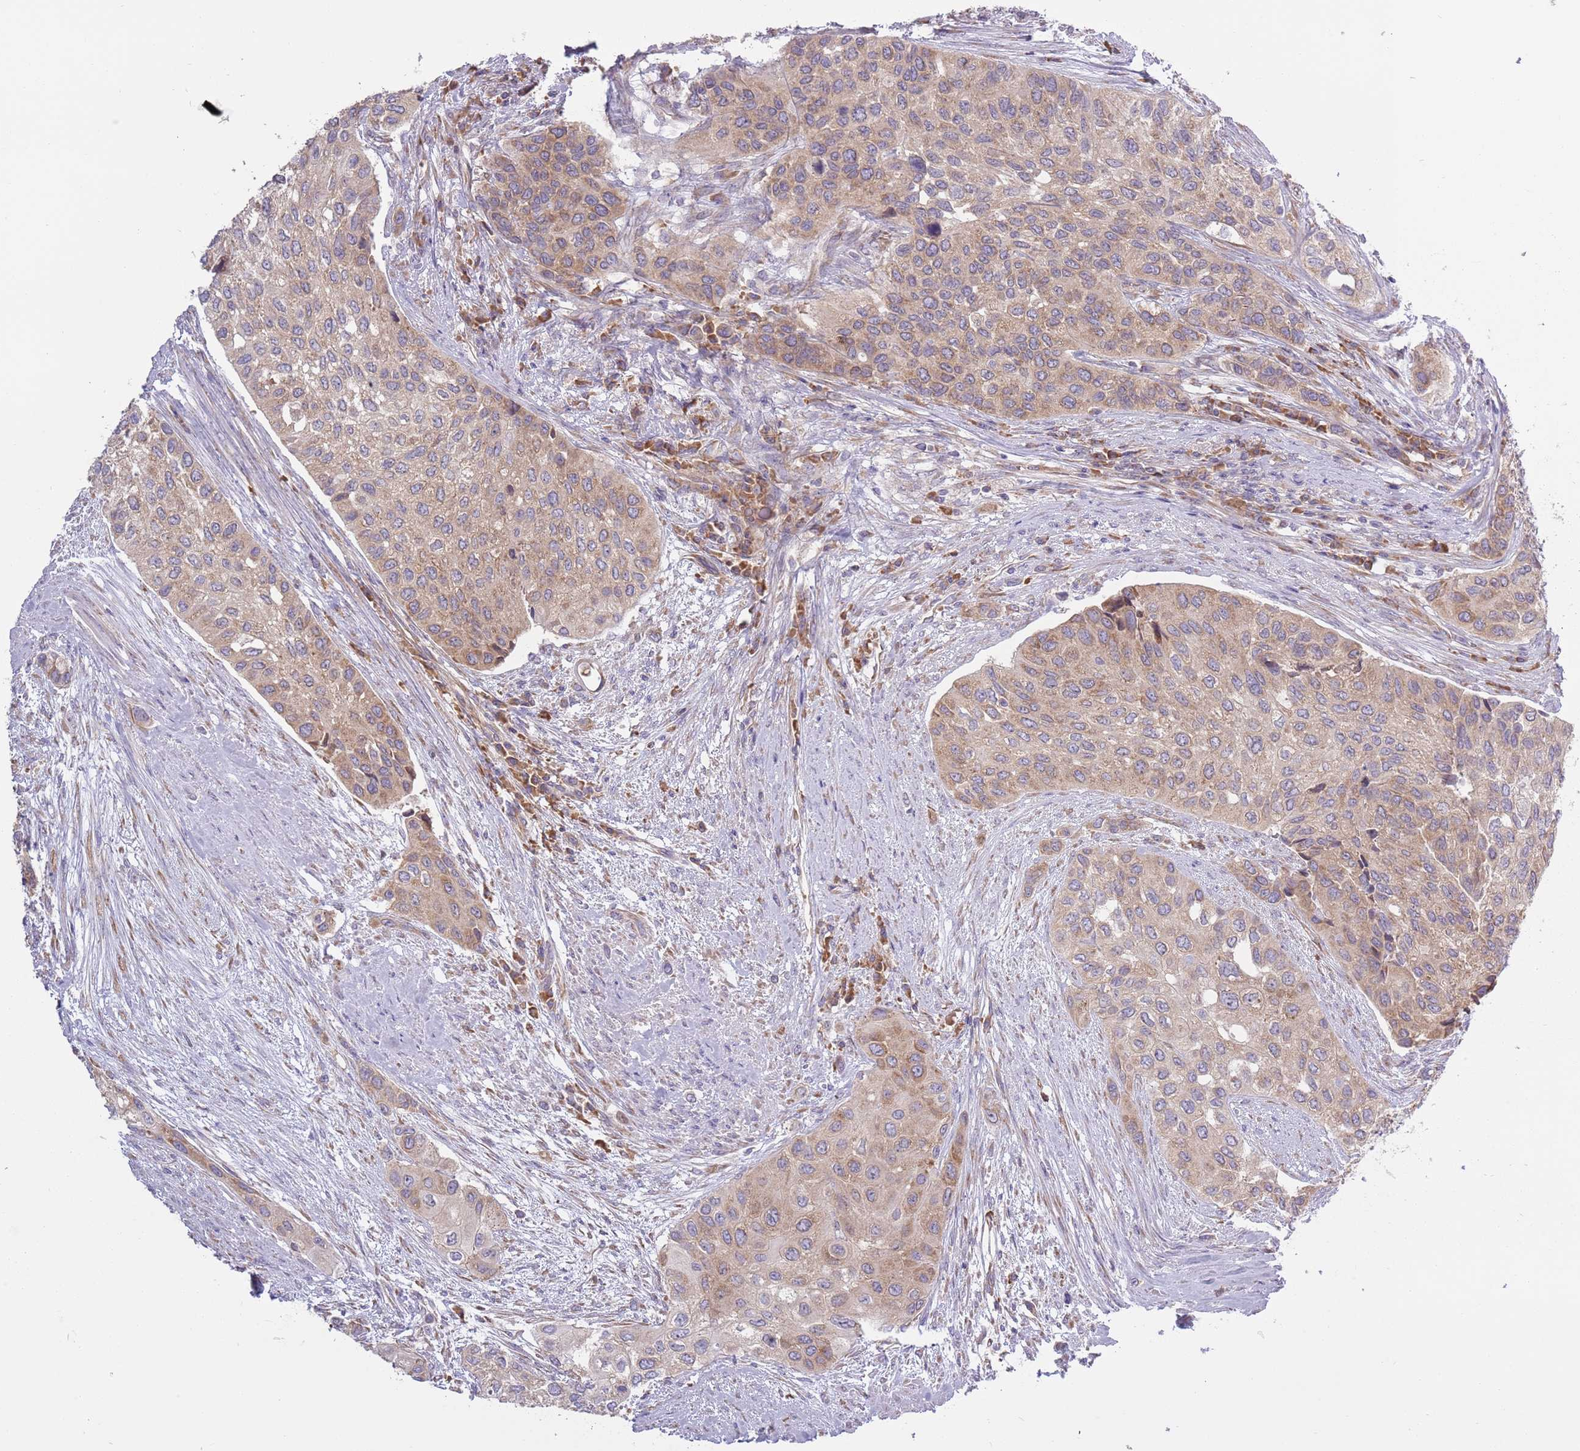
{"staining": {"intensity": "weak", "quantity": "25%-75%", "location": "cytoplasmic/membranous"}, "tissue": "urothelial cancer", "cell_type": "Tumor cells", "image_type": "cancer", "snomed": [{"axis": "morphology", "description": "Normal tissue, NOS"}, {"axis": "morphology", "description": "Urothelial carcinoma, High grade"}, {"axis": "topography", "description": "Vascular tissue"}, {"axis": "topography", "description": "Urinary bladder"}], "caption": "Urothelial cancer tissue exhibits weak cytoplasmic/membranous expression in approximately 25%-75% of tumor cells, visualized by immunohistochemistry.", "gene": "RPL17-C18orf32", "patient": {"sex": "female", "age": 56}}